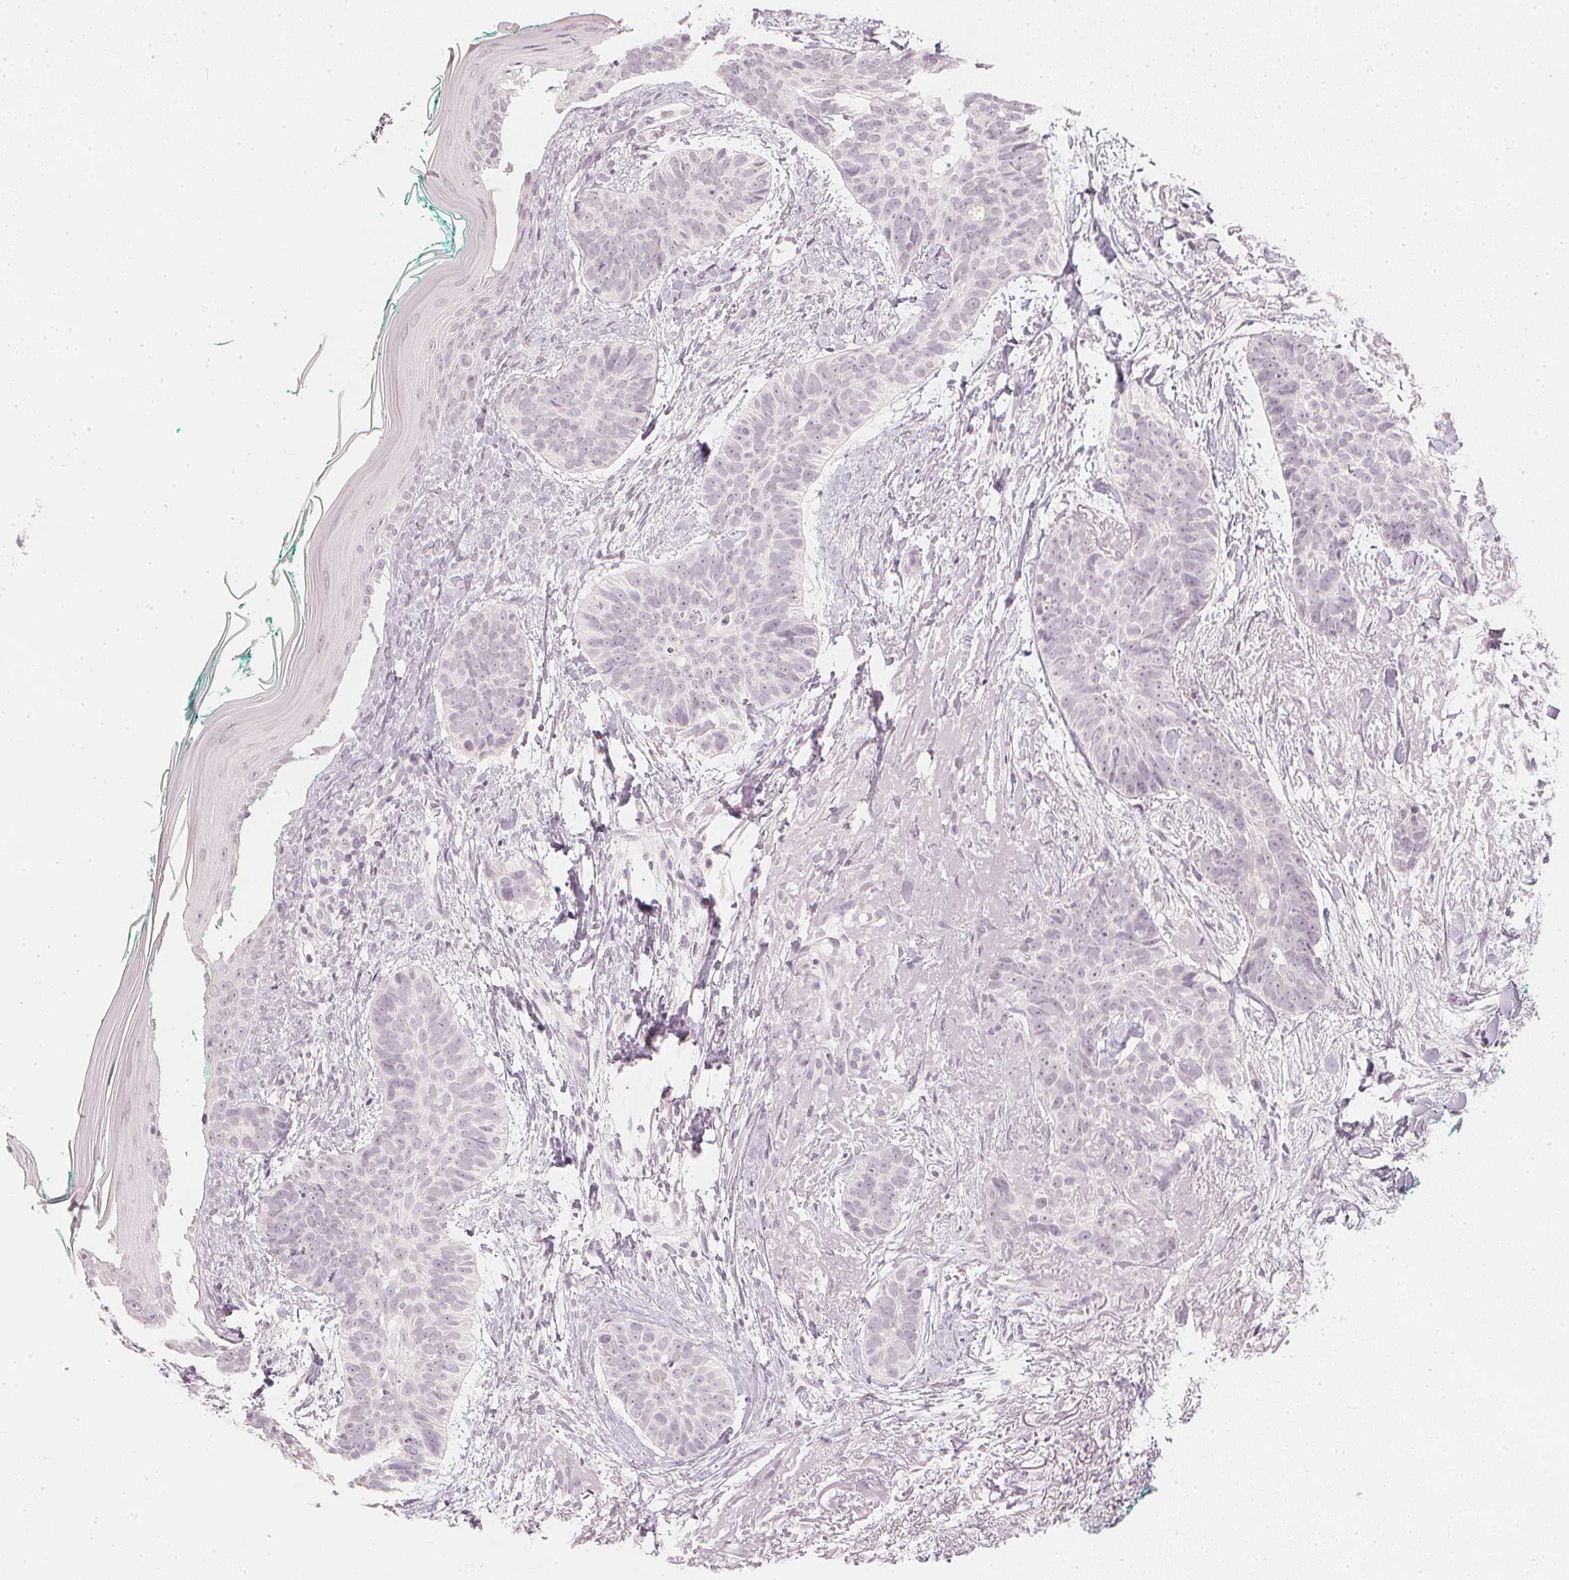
{"staining": {"intensity": "negative", "quantity": "none", "location": "none"}, "tissue": "skin cancer", "cell_type": "Tumor cells", "image_type": "cancer", "snomed": [{"axis": "morphology", "description": "Basal cell carcinoma"}, {"axis": "topography", "description": "Skin"}, {"axis": "topography", "description": "Skin of face"}, {"axis": "topography", "description": "Skin of nose"}], "caption": "This is an IHC image of human skin cancer (basal cell carcinoma). There is no expression in tumor cells.", "gene": "CALB1", "patient": {"sex": "female", "age": 86}}